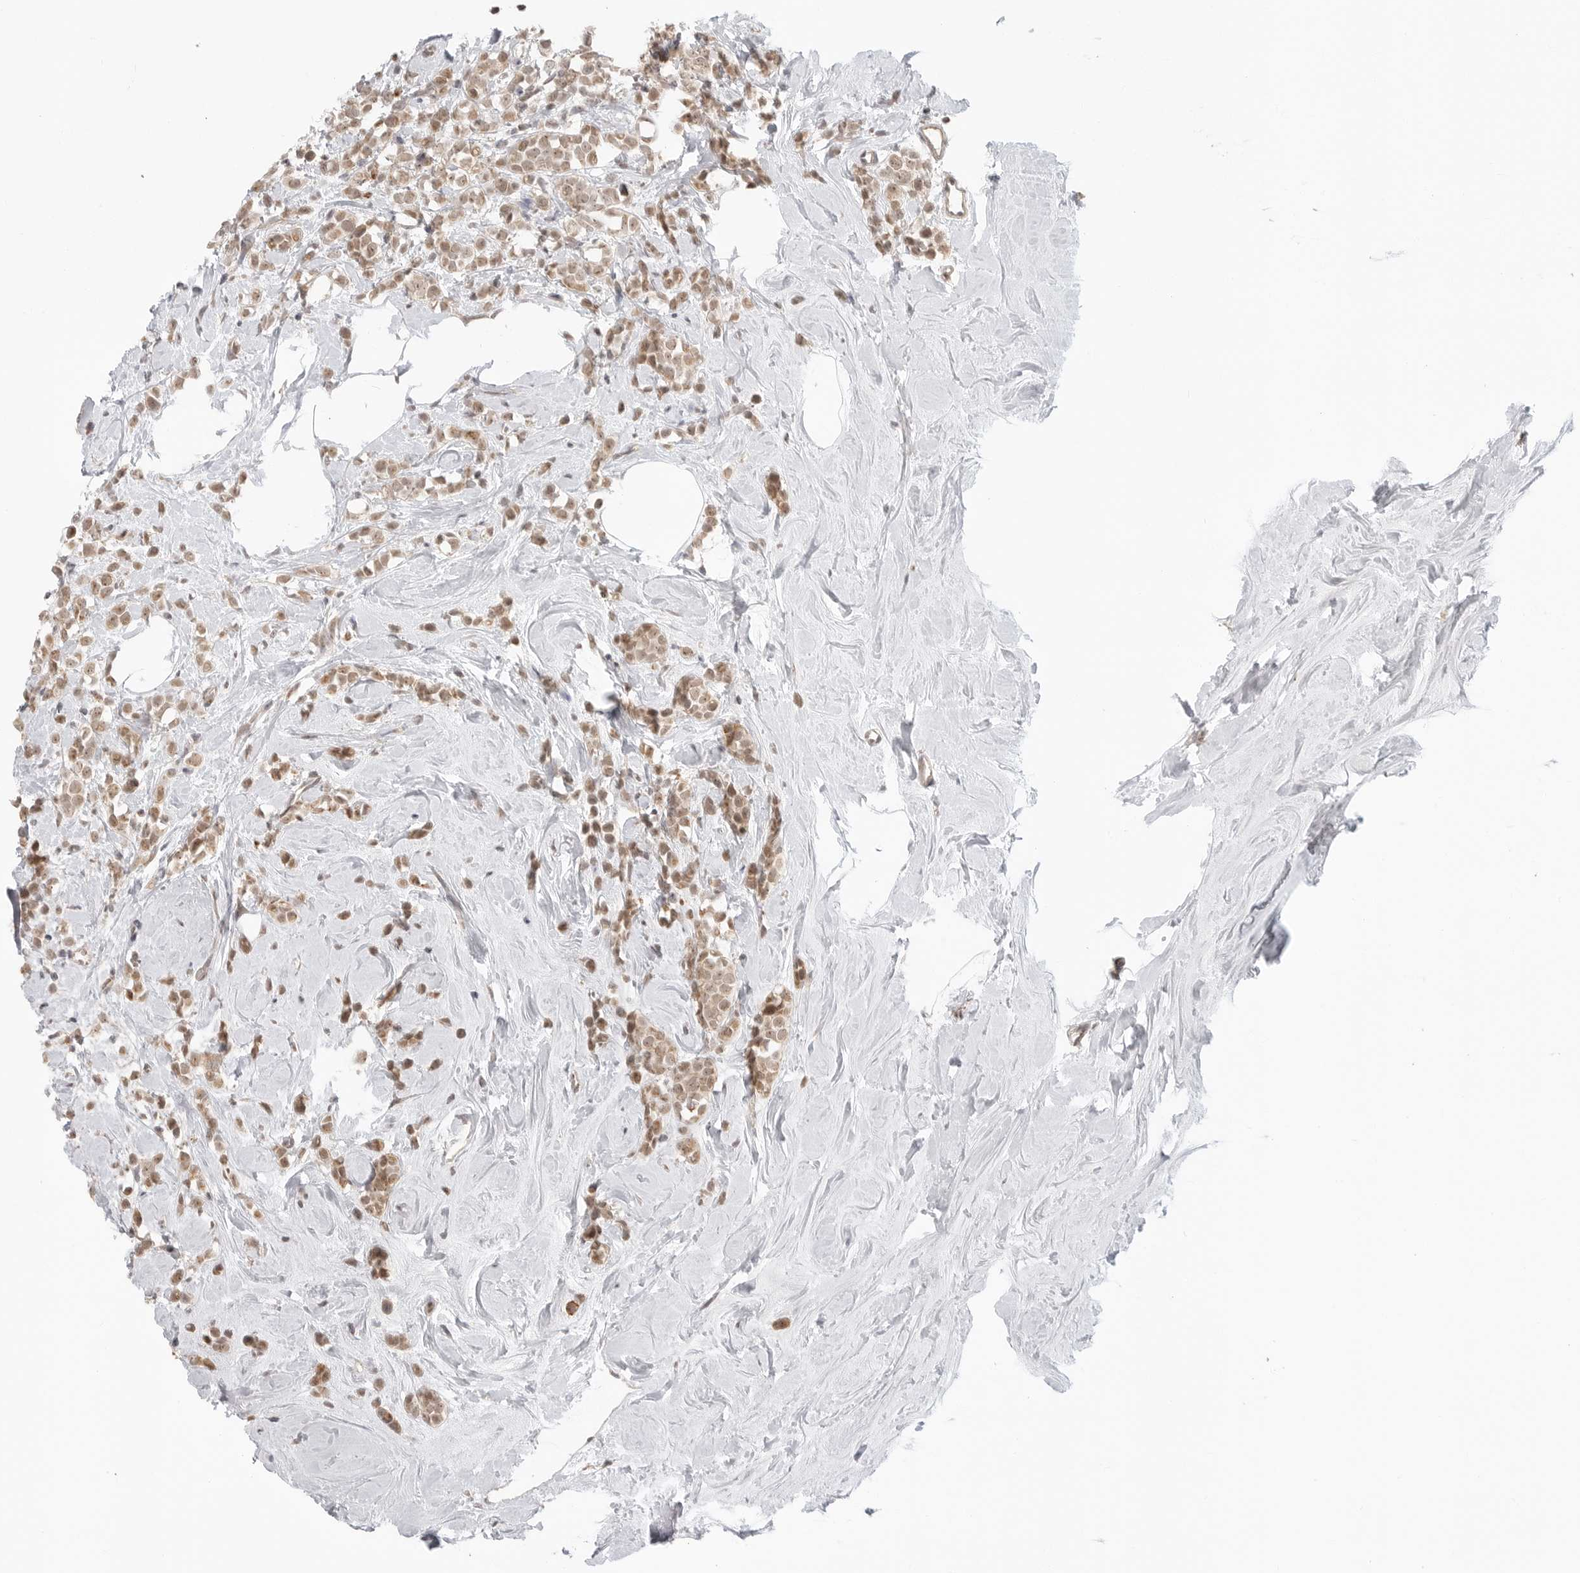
{"staining": {"intensity": "weak", "quantity": ">75%", "location": "cytoplasmic/membranous,nuclear"}, "tissue": "breast cancer", "cell_type": "Tumor cells", "image_type": "cancer", "snomed": [{"axis": "morphology", "description": "Lobular carcinoma"}, {"axis": "topography", "description": "Breast"}], "caption": "A photomicrograph showing weak cytoplasmic/membranous and nuclear staining in approximately >75% of tumor cells in lobular carcinoma (breast), as visualized by brown immunohistochemical staining.", "gene": "KALRN", "patient": {"sex": "female", "age": 47}}